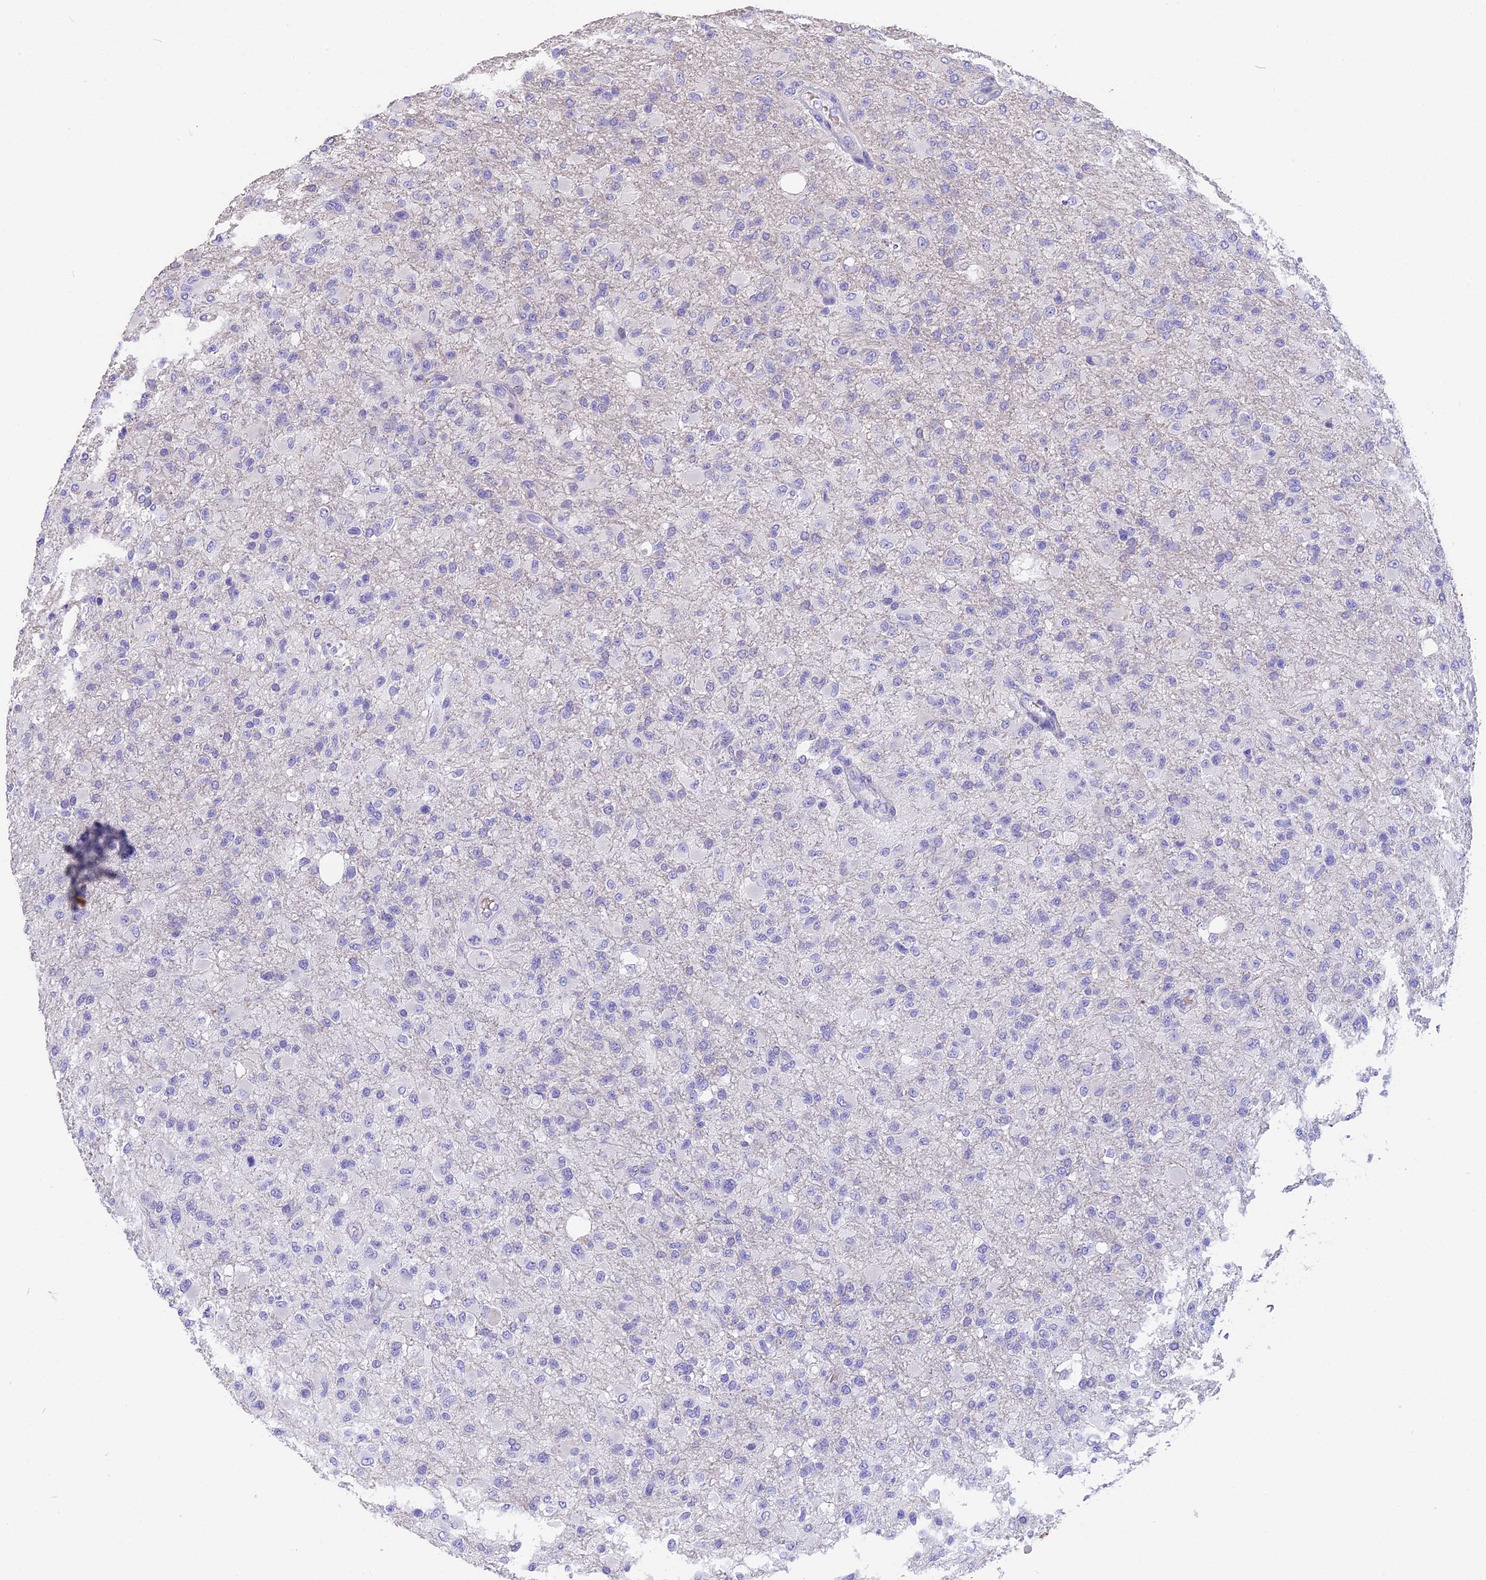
{"staining": {"intensity": "negative", "quantity": "none", "location": "none"}, "tissue": "glioma", "cell_type": "Tumor cells", "image_type": "cancer", "snomed": [{"axis": "morphology", "description": "Glioma, malignant, High grade"}, {"axis": "topography", "description": "Brain"}], "caption": "Tumor cells show no significant protein positivity in glioma.", "gene": "TNNC2", "patient": {"sex": "female", "age": 74}}